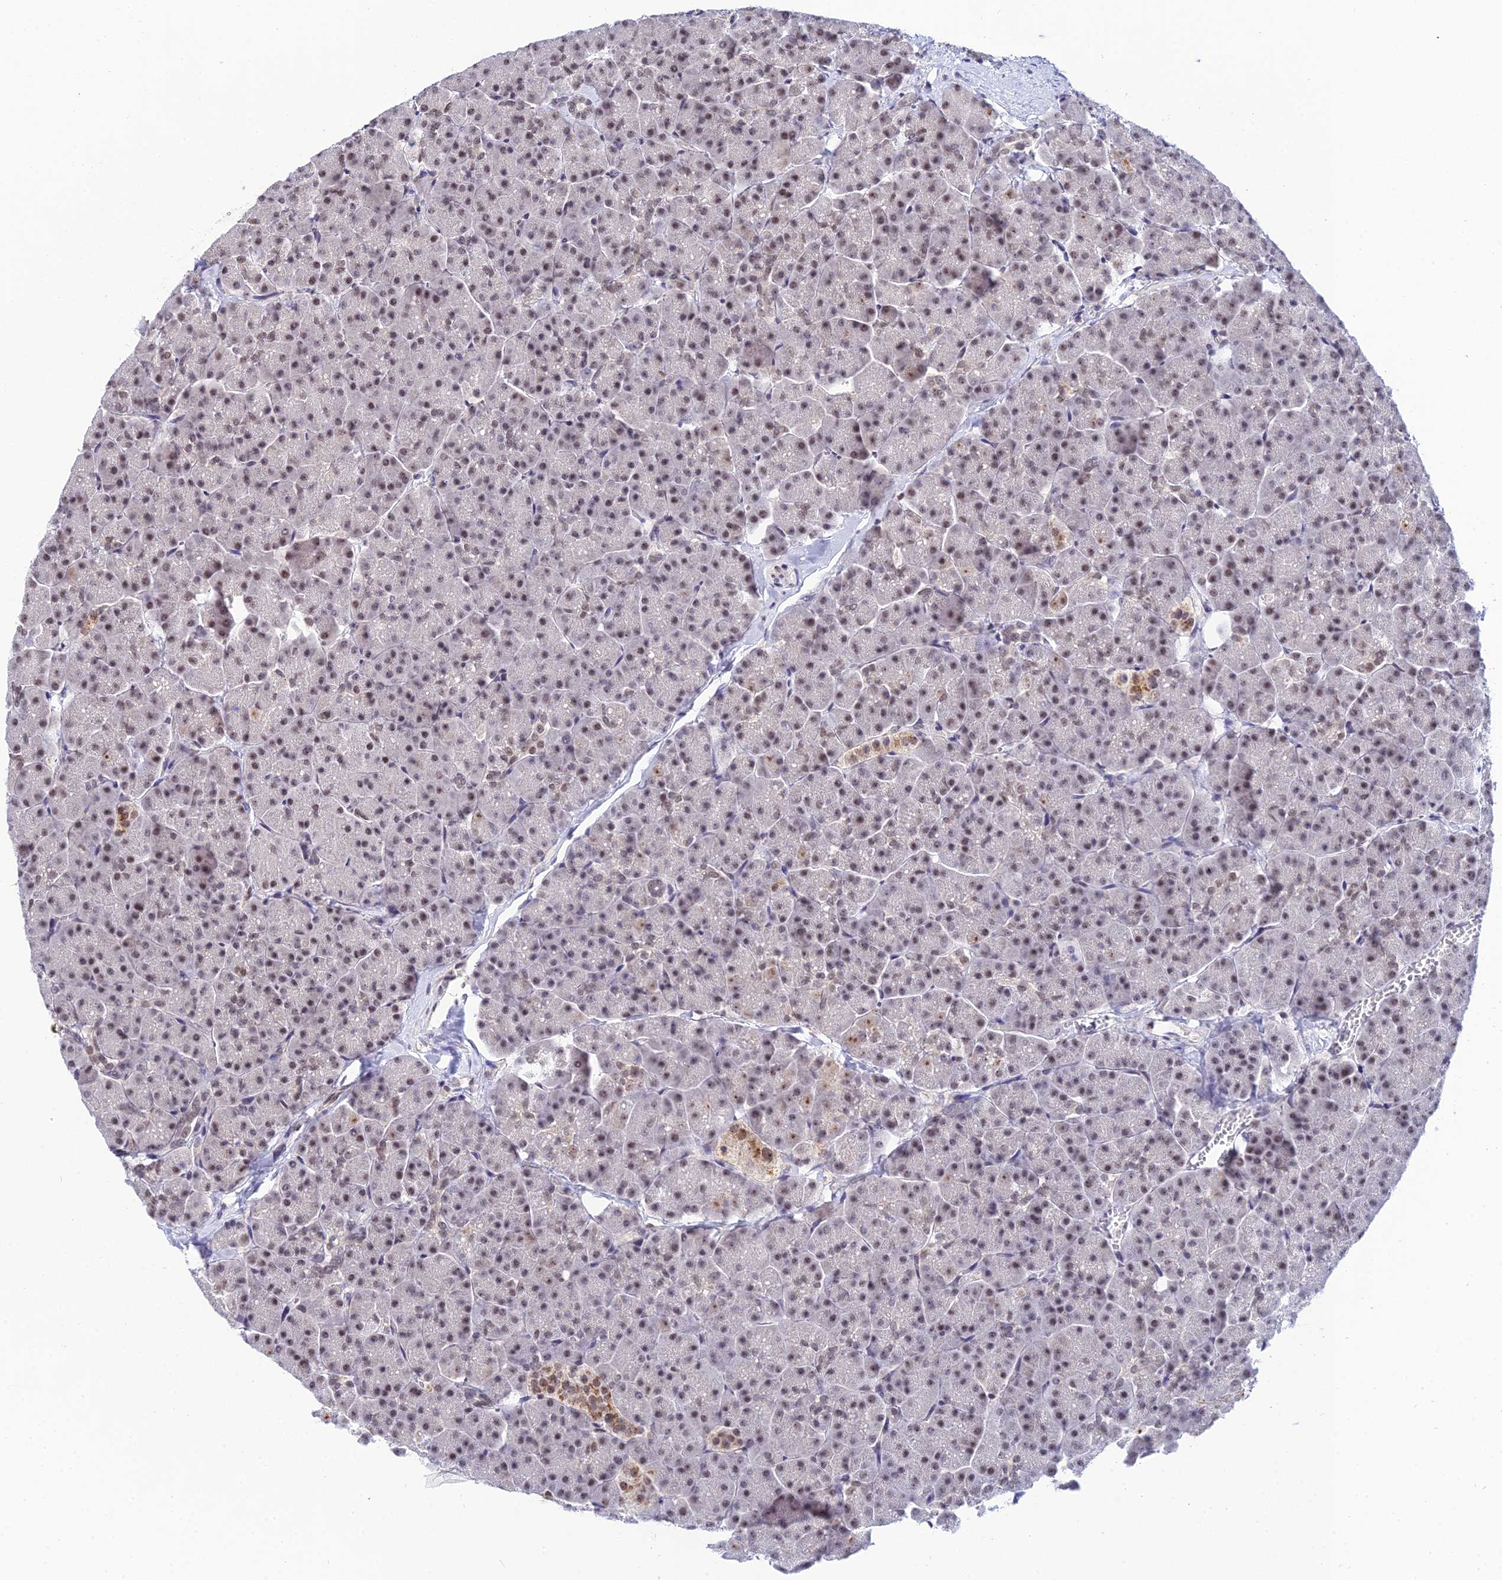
{"staining": {"intensity": "moderate", "quantity": "25%-75%", "location": "nuclear"}, "tissue": "pancreas", "cell_type": "Exocrine glandular cells", "image_type": "normal", "snomed": [{"axis": "morphology", "description": "Normal tissue, NOS"}, {"axis": "topography", "description": "Pancreas"}, {"axis": "topography", "description": "Peripheral nerve tissue"}], "caption": "This photomicrograph shows immunohistochemistry staining of unremarkable human pancreas, with medium moderate nuclear staining in about 25%-75% of exocrine glandular cells.", "gene": "EXOSC3", "patient": {"sex": "male", "age": 54}}